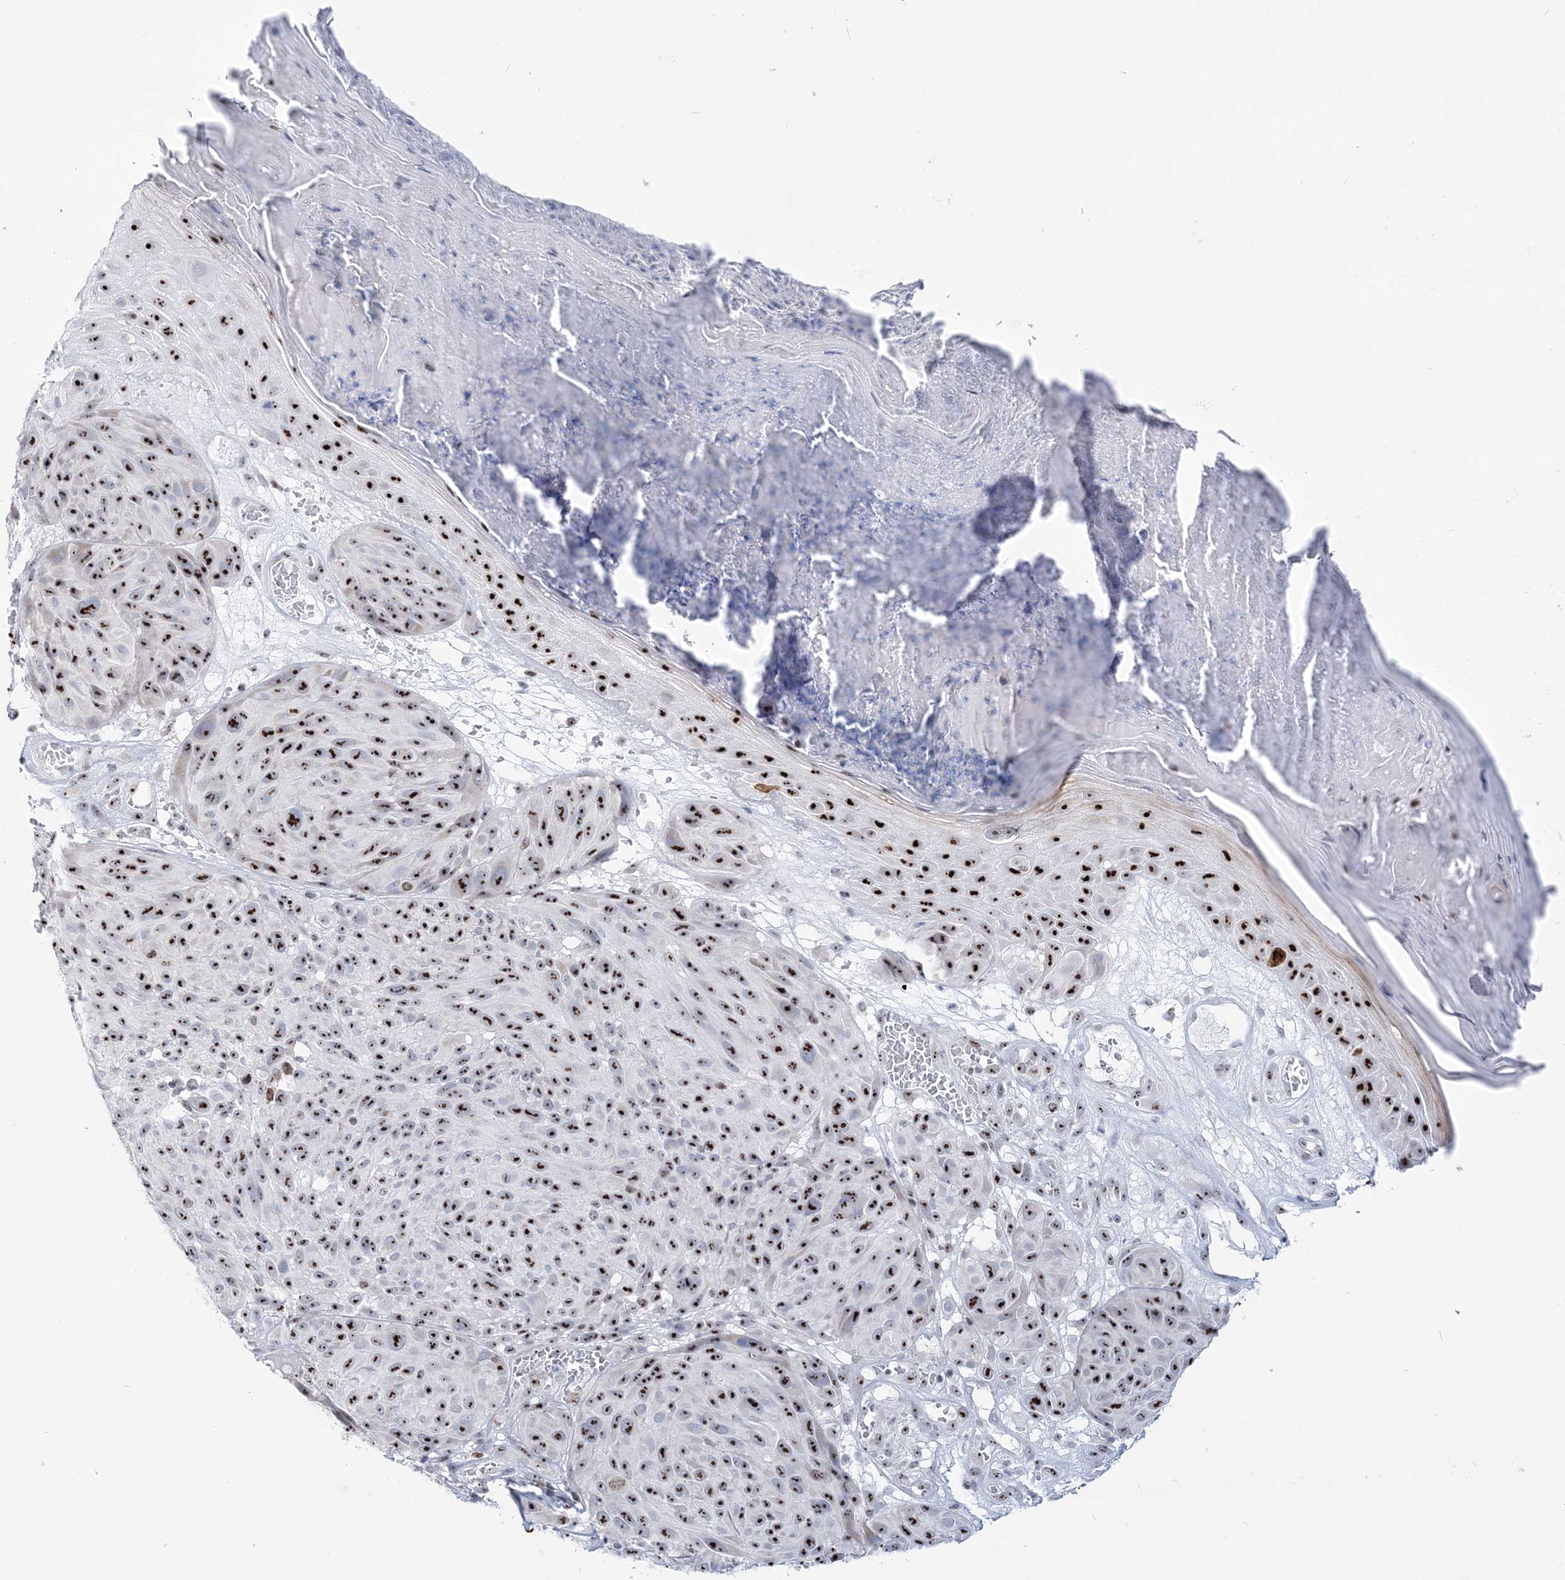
{"staining": {"intensity": "strong", "quantity": ">75%", "location": "nuclear"}, "tissue": "melanoma", "cell_type": "Tumor cells", "image_type": "cancer", "snomed": [{"axis": "morphology", "description": "Malignant melanoma, NOS"}, {"axis": "topography", "description": "Skin"}], "caption": "Melanoma was stained to show a protein in brown. There is high levels of strong nuclear staining in approximately >75% of tumor cells.", "gene": "DDX21", "patient": {"sex": "male", "age": 83}}